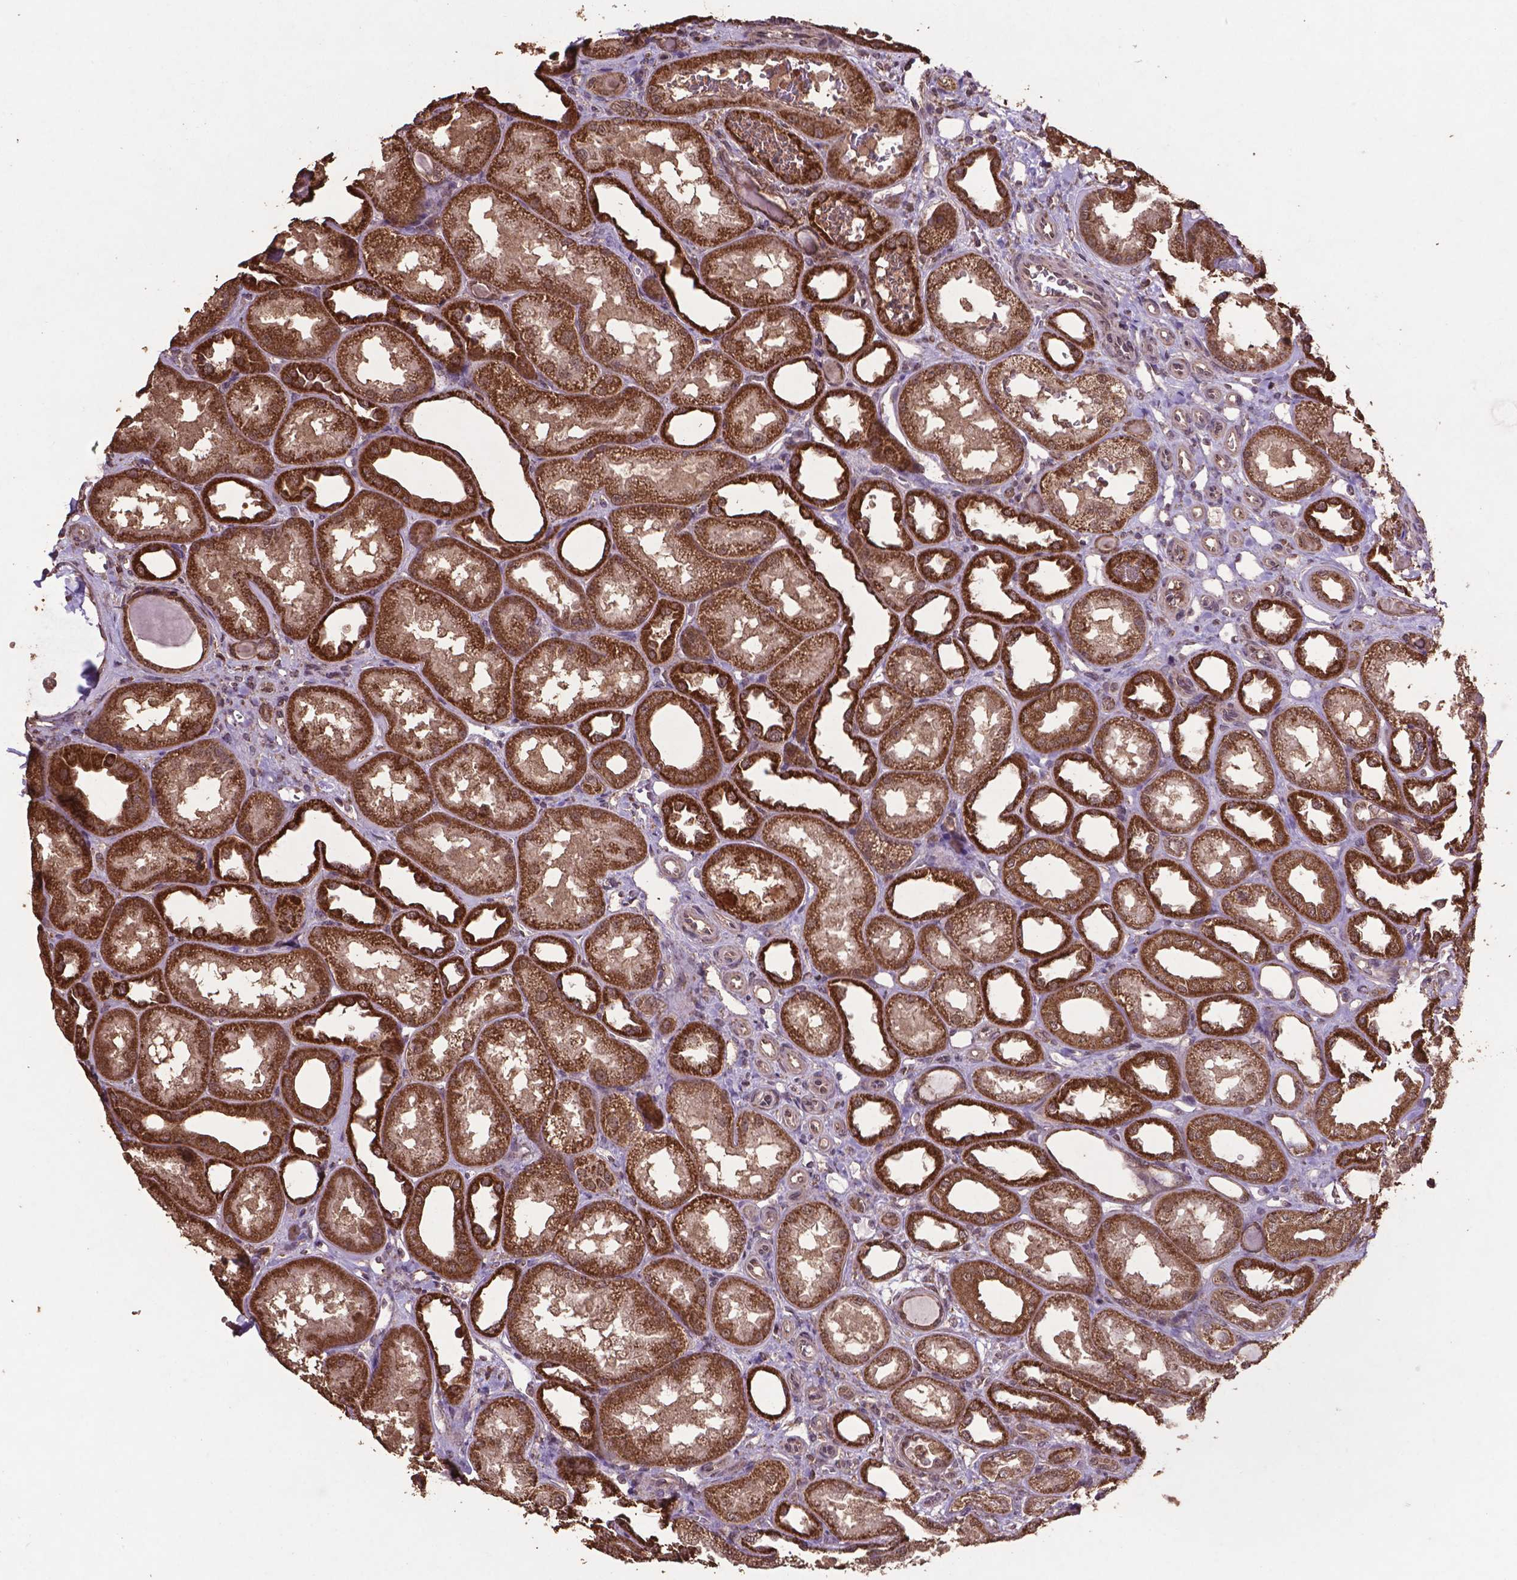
{"staining": {"intensity": "weak", "quantity": "<25%", "location": "nuclear"}, "tissue": "kidney", "cell_type": "Cells in glomeruli", "image_type": "normal", "snomed": [{"axis": "morphology", "description": "Normal tissue, NOS"}, {"axis": "topography", "description": "Kidney"}], "caption": "A histopathology image of human kidney is negative for staining in cells in glomeruli. Nuclei are stained in blue.", "gene": "DCAF1", "patient": {"sex": "male", "age": 61}}